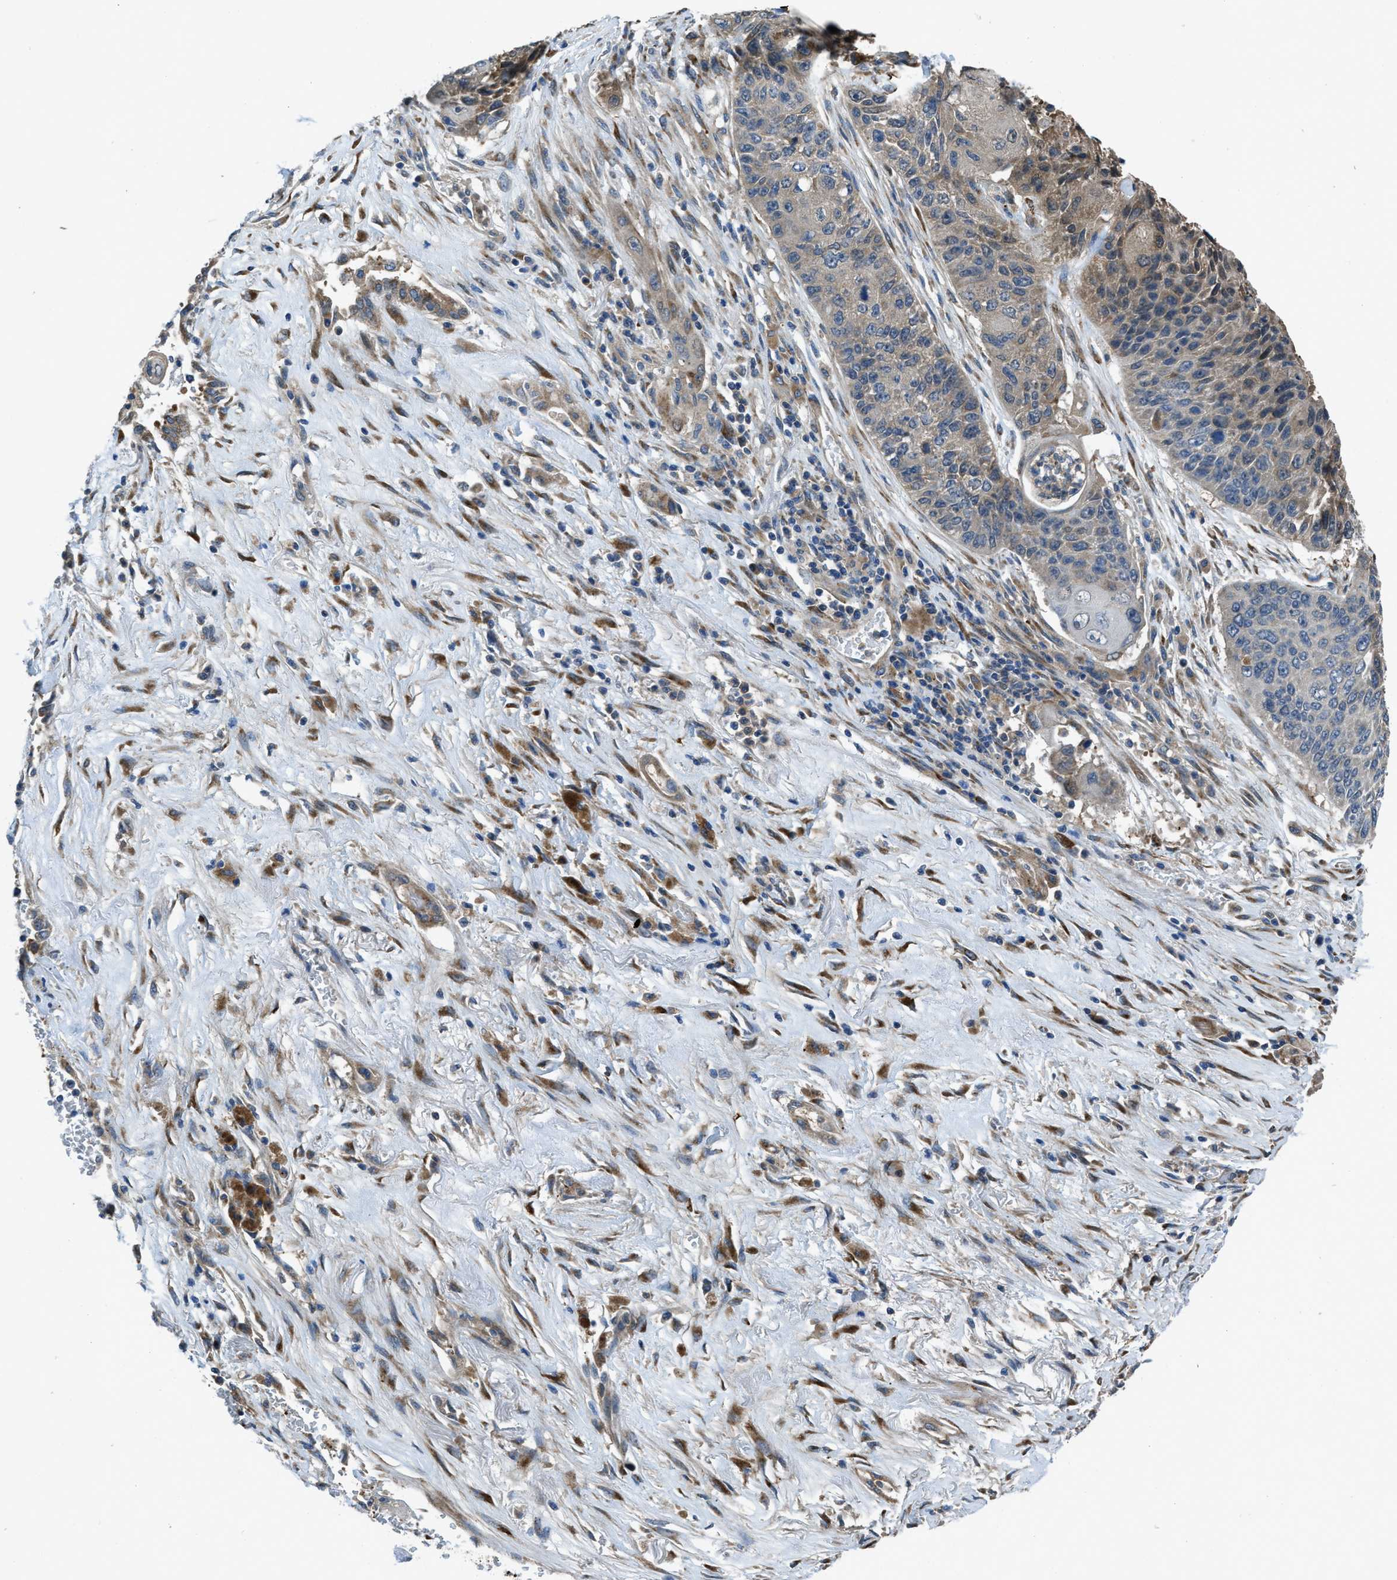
{"staining": {"intensity": "weak", "quantity": "<25%", "location": "cytoplasmic/membranous"}, "tissue": "lung cancer", "cell_type": "Tumor cells", "image_type": "cancer", "snomed": [{"axis": "morphology", "description": "Squamous cell carcinoma, NOS"}, {"axis": "topography", "description": "Lung"}], "caption": "This is an IHC image of lung cancer (squamous cell carcinoma). There is no staining in tumor cells.", "gene": "MAP3K20", "patient": {"sex": "male", "age": 61}}